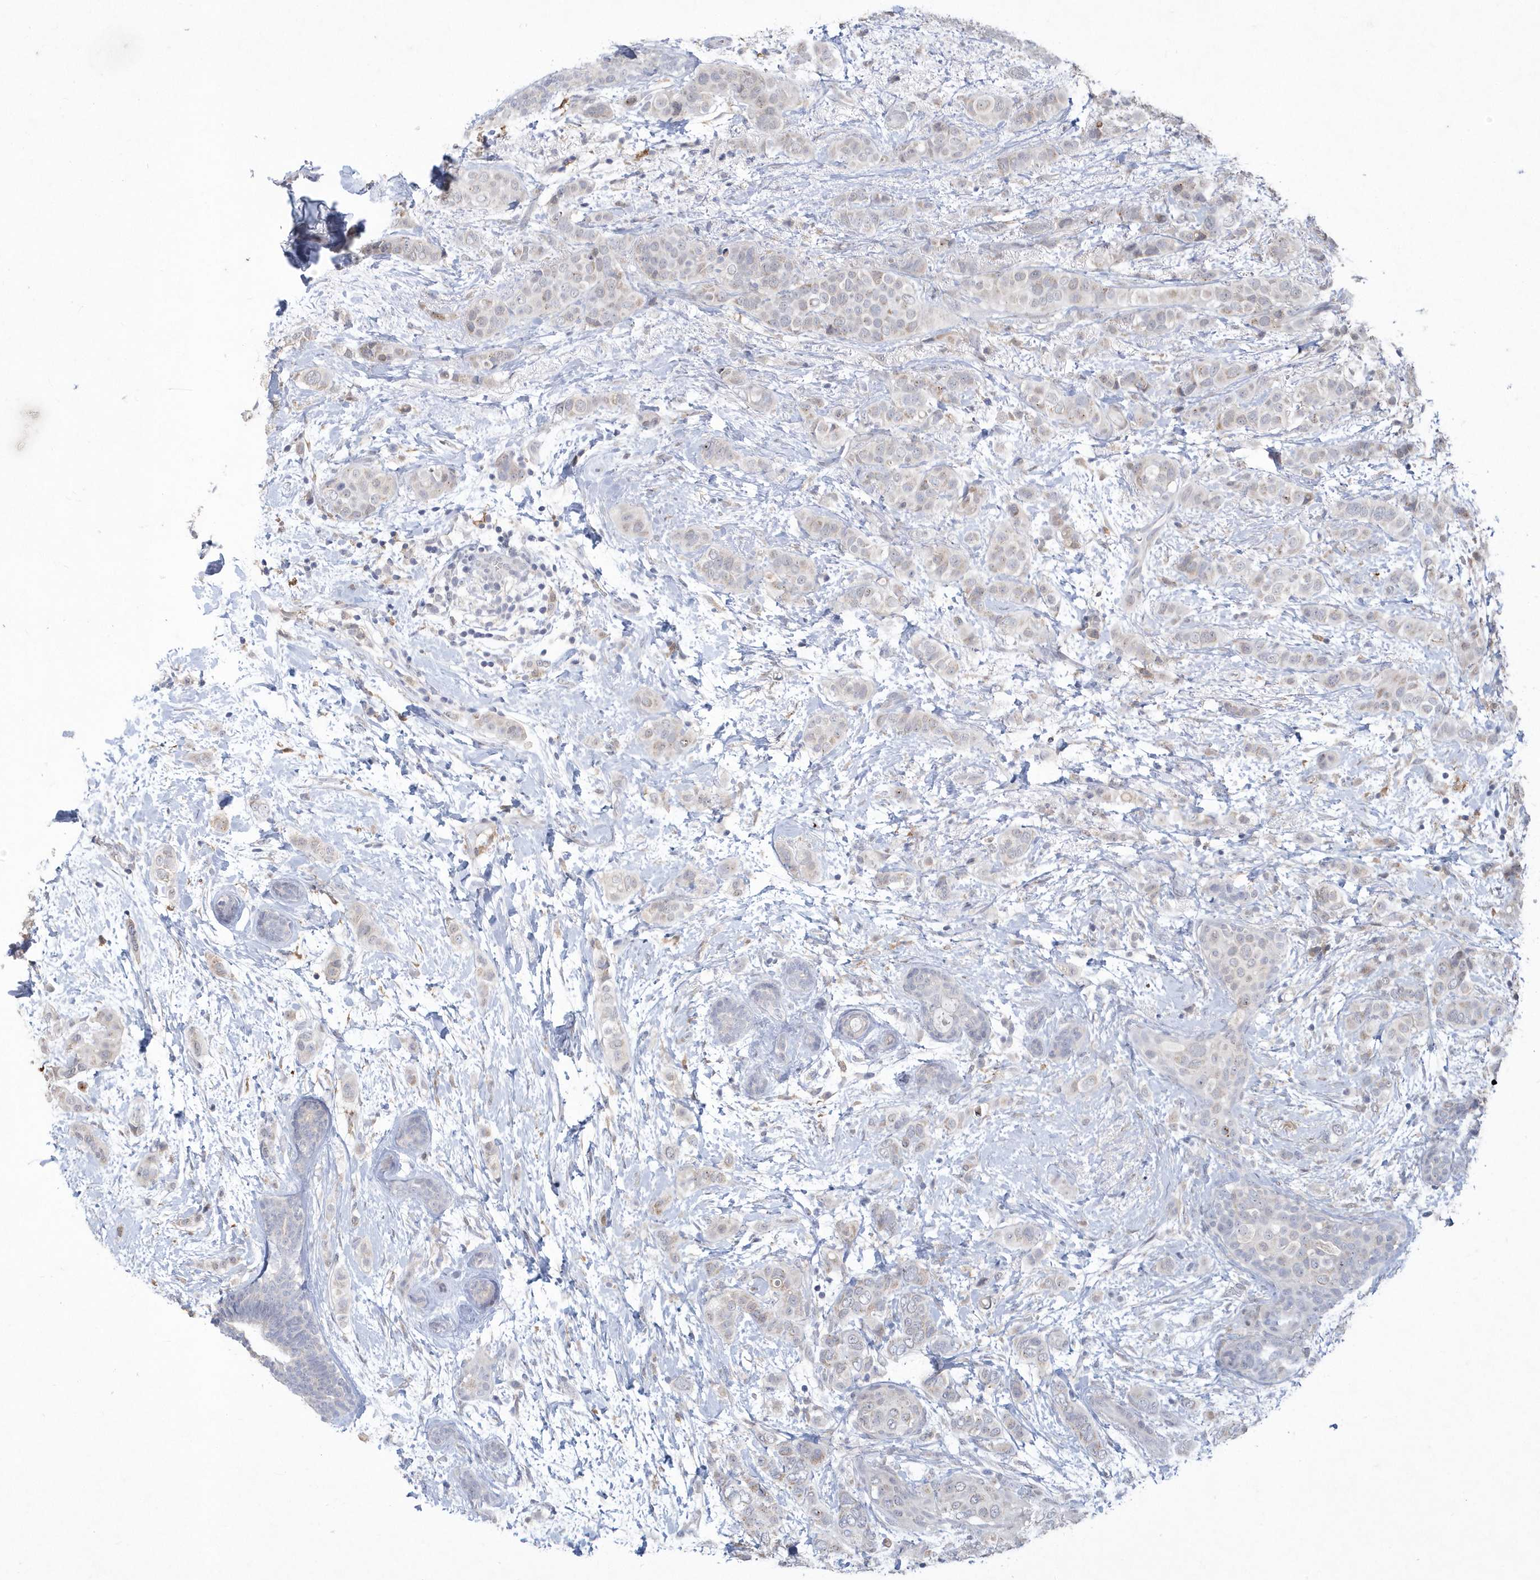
{"staining": {"intensity": "negative", "quantity": "none", "location": "none"}, "tissue": "breast cancer", "cell_type": "Tumor cells", "image_type": "cancer", "snomed": [{"axis": "morphology", "description": "Lobular carcinoma"}, {"axis": "topography", "description": "Breast"}], "caption": "Photomicrograph shows no significant protein staining in tumor cells of breast cancer (lobular carcinoma).", "gene": "TSPEAR", "patient": {"sex": "female", "age": 51}}